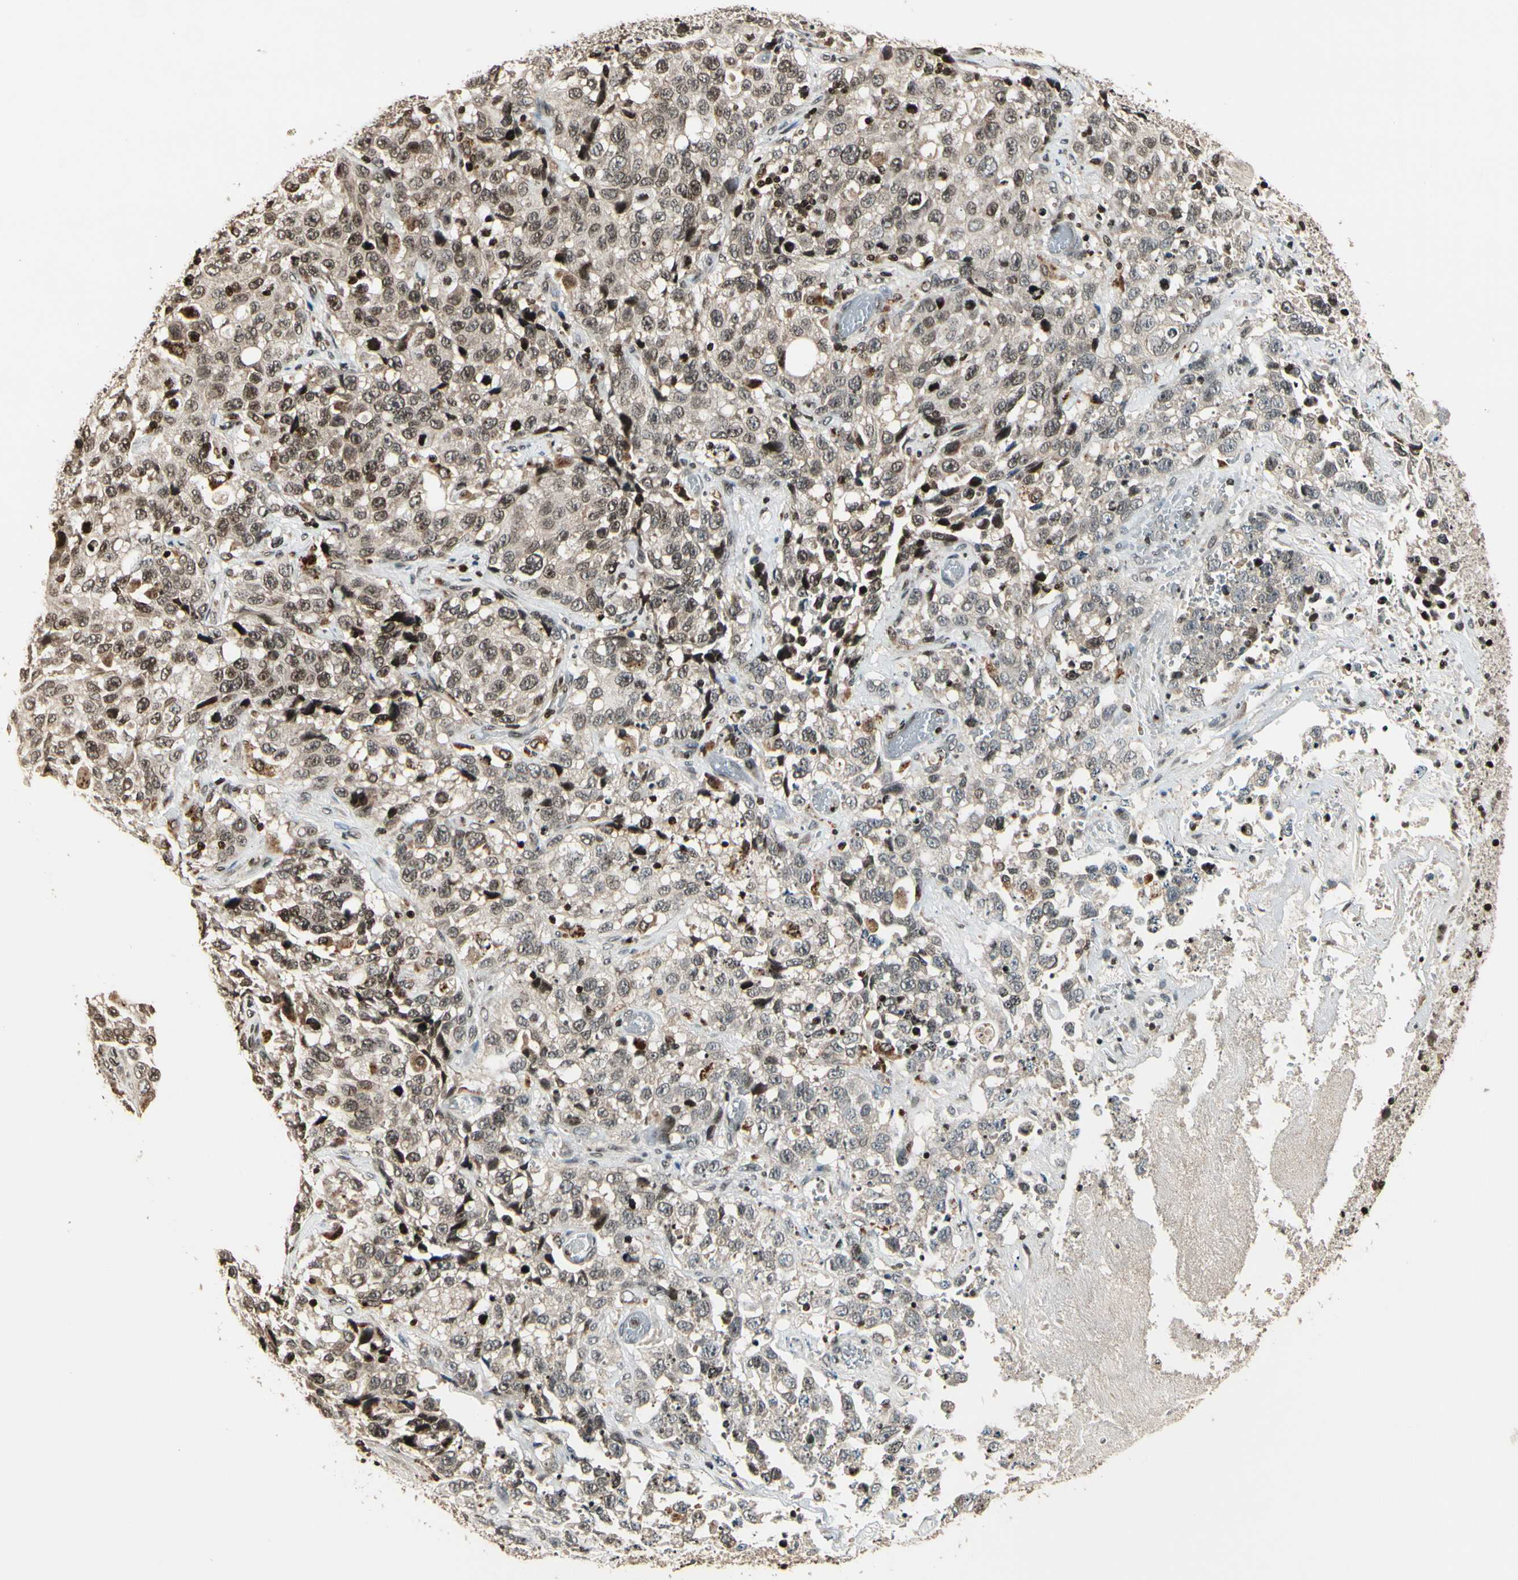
{"staining": {"intensity": "weak", "quantity": ">75%", "location": "nuclear"}, "tissue": "stomach cancer", "cell_type": "Tumor cells", "image_type": "cancer", "snomed": [{"axis": "morphology", "description": "Normal tissue, NOS"}, {"axis": "morphology", "description": "Adenocarcinoma, NOS"}, {"axis": "topography", "description": "Stomach"}], "caption": "IHC micrograph of neoplastic tissue: stomach cancer (adenocarcinoma) stained using IHC reveals low levels of weak protein expression localized specifically in the nuclear of tumor cells, appearing as a nuclear brown color.", "gene": "TSHZ3", "patient": {"sex": "male", "age": 48}}